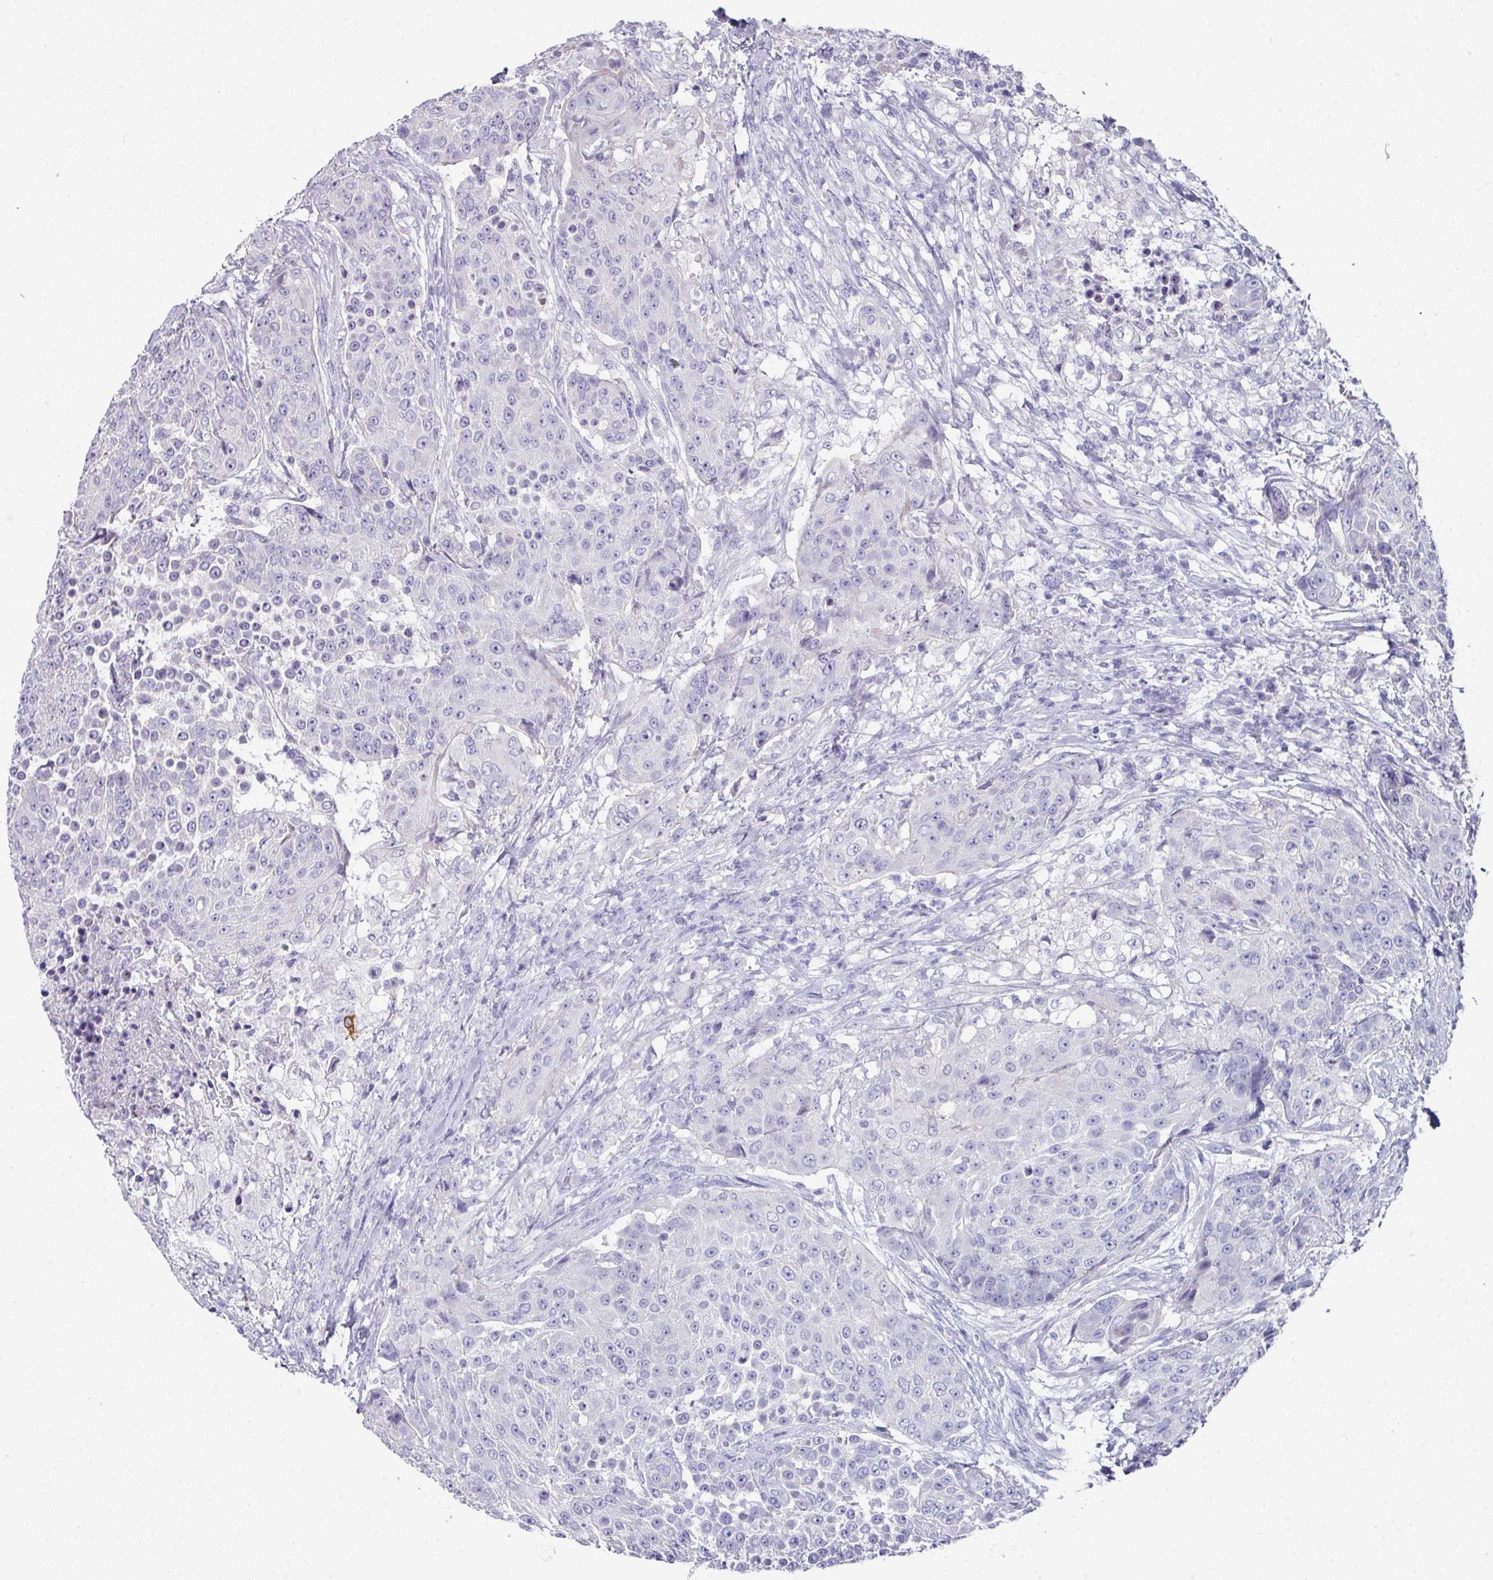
{"staining": {"intensity": "negative", "quantity": "none", "location": "none"}, "tissue": "urothelial cancer", "cell_type": "Tumor cells", "image_type": "cancer", "snomed": [{"axis": "morphology", "description": "Urothelial carcinoma, High grade"}, {"axis": "topography", "description": "Urinary bladder"}], "caption": "Immunohistochemistry (IHC) micrograph of neoplastic tissue: urothelial cancer stained with DAB shows no significant protein expression in tumor cells.", "gene": "PEX10", "patient": {"sex": "female", "age": 63}}